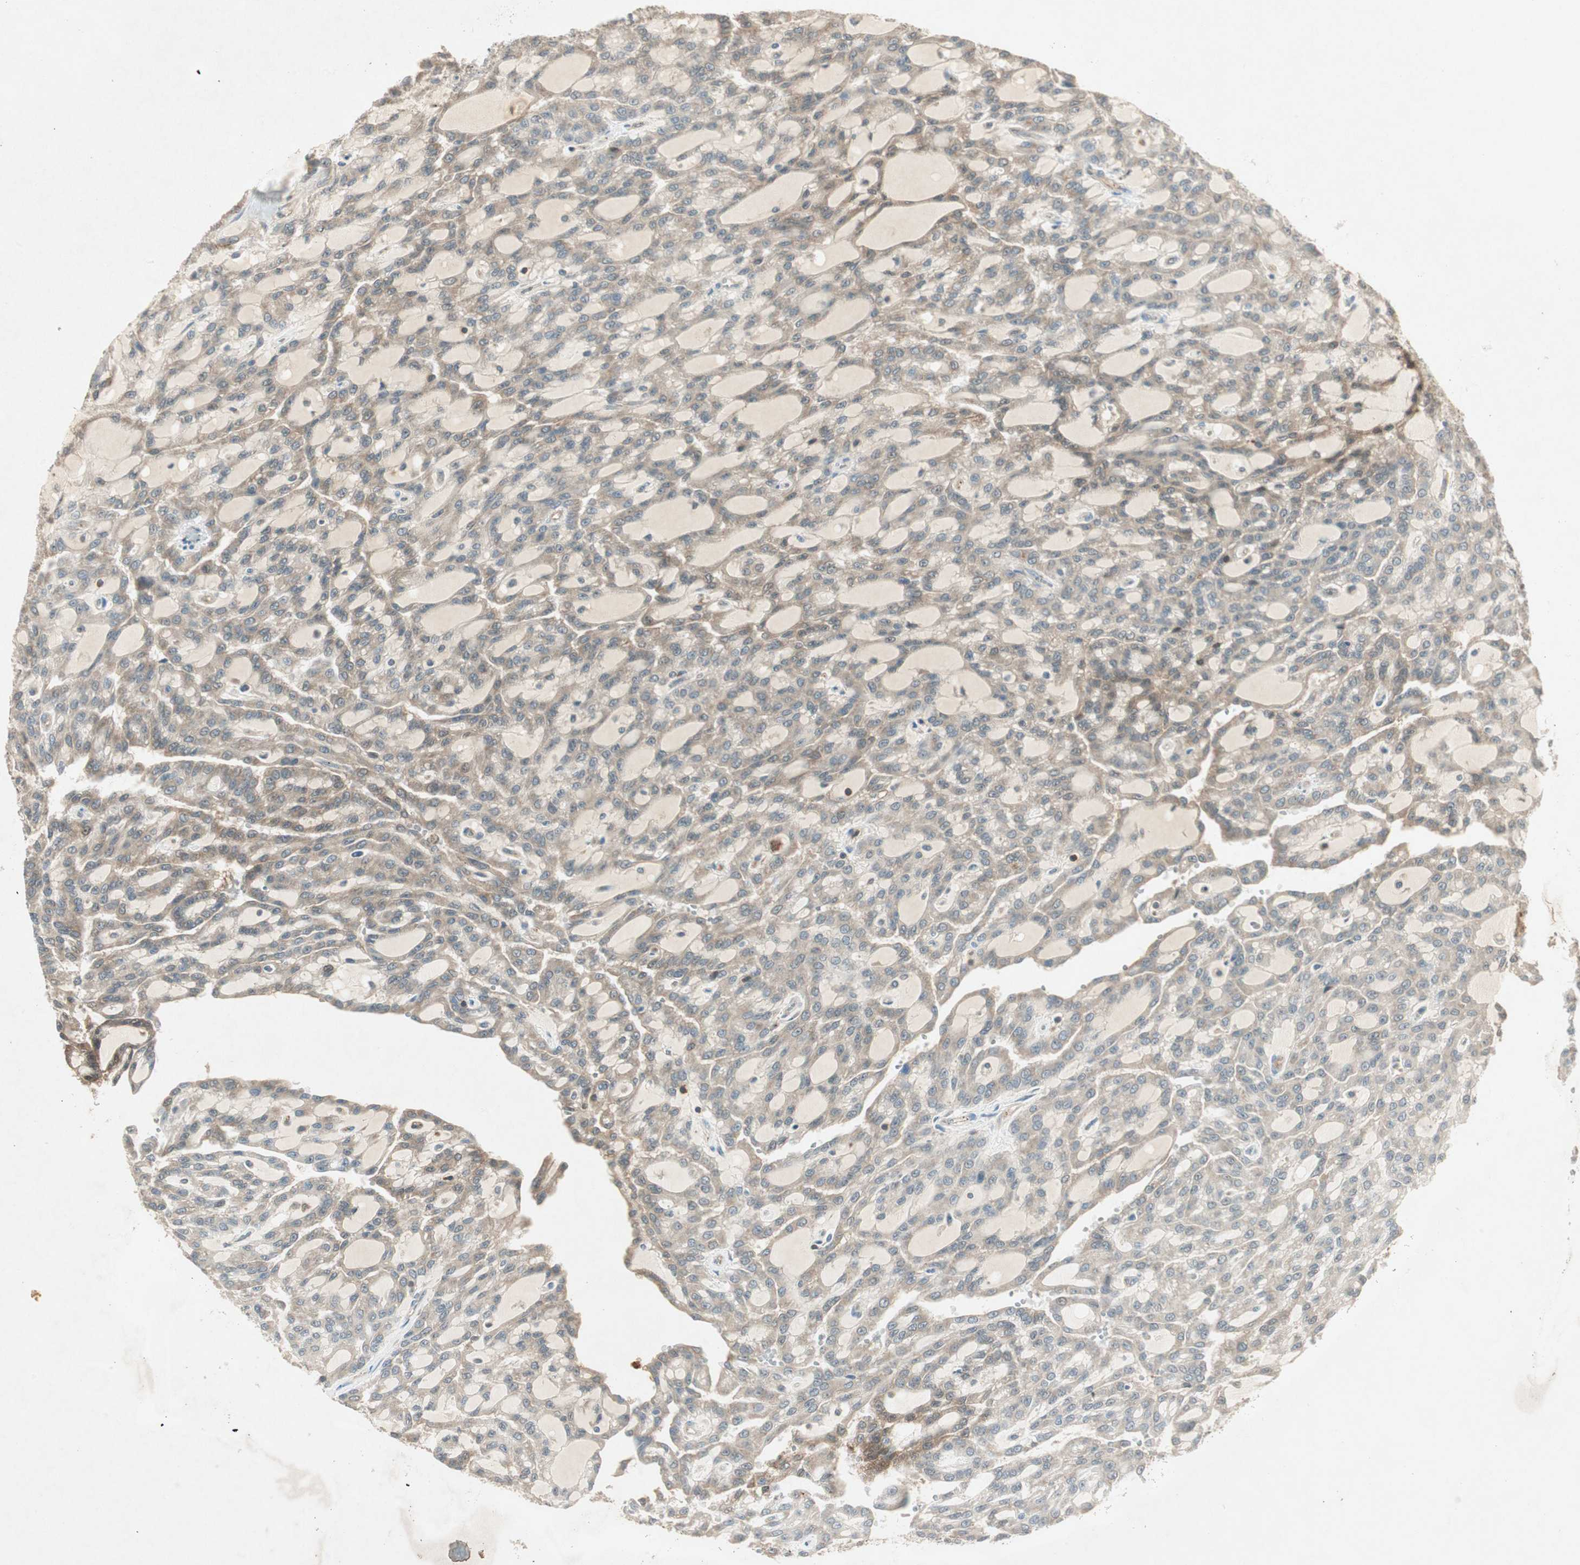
{"staining": {"intensity": "weak", "quantity": ">75%", "location": "cytoplasmic/membranous"}, "tissue": "renal cancer", "cell_type": "Tumor cells", "image_type": "cancer", "snomed": [{"axis": "morphology", "description": "Adenocarcinoma, NOS"}, {"axis": "topography", "description": "Kidney"}], "caption": "High-magnification brightfield microscopy of renal adenocarcinoma stained with DAB (3,3'-diaminobenzidine) (brown) and counterstained with hematoxylin (blue). tumor cells exhibit weak cytoplasmic/membranous positivity is present in approximately>75% of cells.", "gene": "CHADL", "patient": {"sex": "male", "age": 63}}